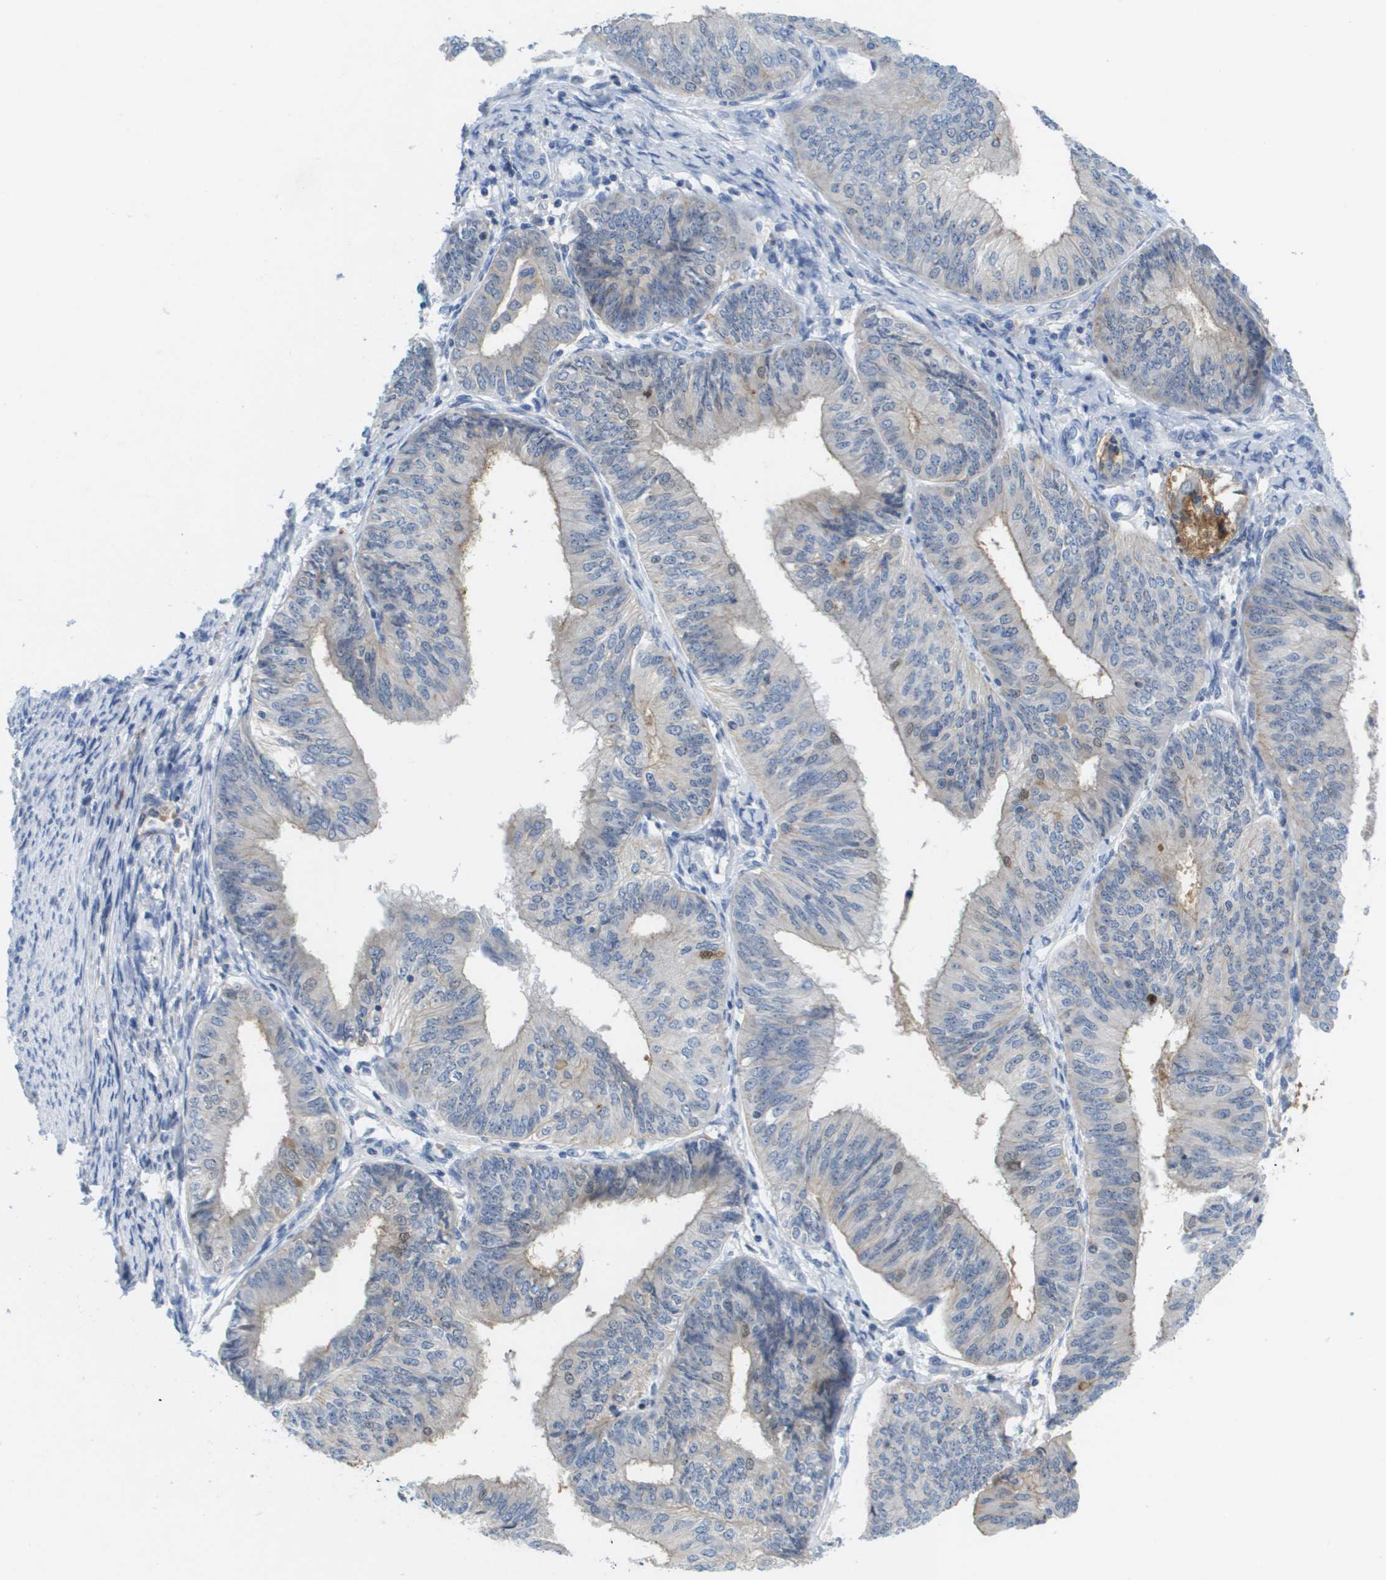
{"staining": {"intensity": "weak", "quantity": "<25%", "location": "cytoplasmic/membranous"}, "tissue": "endometrial cancer", "cell_type": "Tumor cells", "image_type": "cancer", "snomed": [{"axis": "morphology", "description": "Adenocarcinoma, NOS"}, {"axis": "topography", "description": "Endometrium"}], "caption": "Micrograph shows no protein expression in tumor cells of endometrial cancer (adenocarcinoma) tissue.", "gene": "LIPG", "patient": {"sex": "female", "age": 58}}